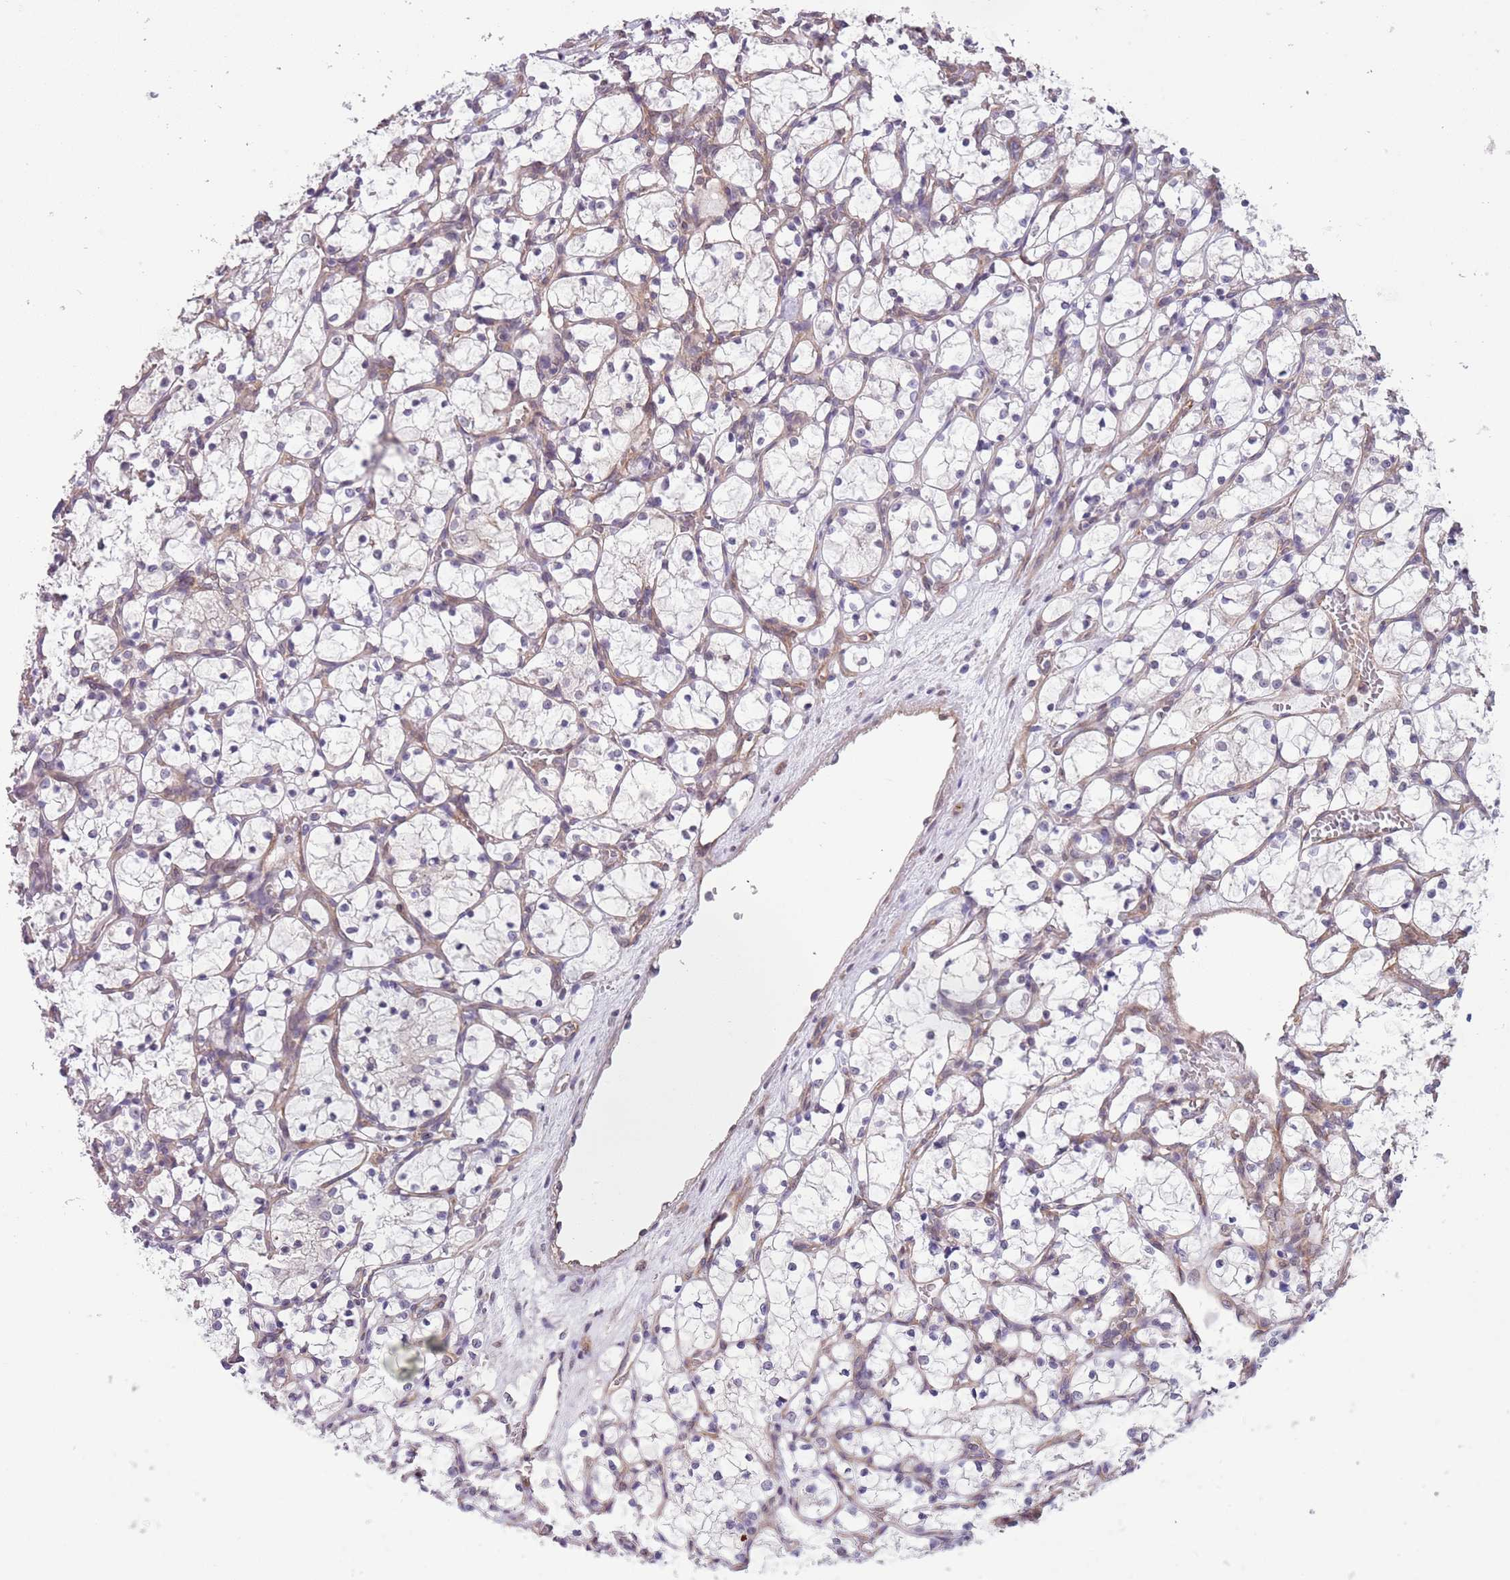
{"staining": {"intensity": "negative", "quantity": "none", "location": "none"}, "tissue": "renal cancer", "cell_type": "Tumor cells", "image_type": "cancer", "snomed": [{"axis": "morphology", "description": "Adenocarcinoma, NOS"}, {"axis": "topography", "description": "Kidney"}], "caption": "This photomicrograph is of renal adenocarcinoma stained with immunohistochemistry (IHC) to label a protein in brown with the nuclei are counter-stained blue. There is no expression in tumor cells.", "gene": "CREBZF", "patient": {"sex": "female", "age": 69}}